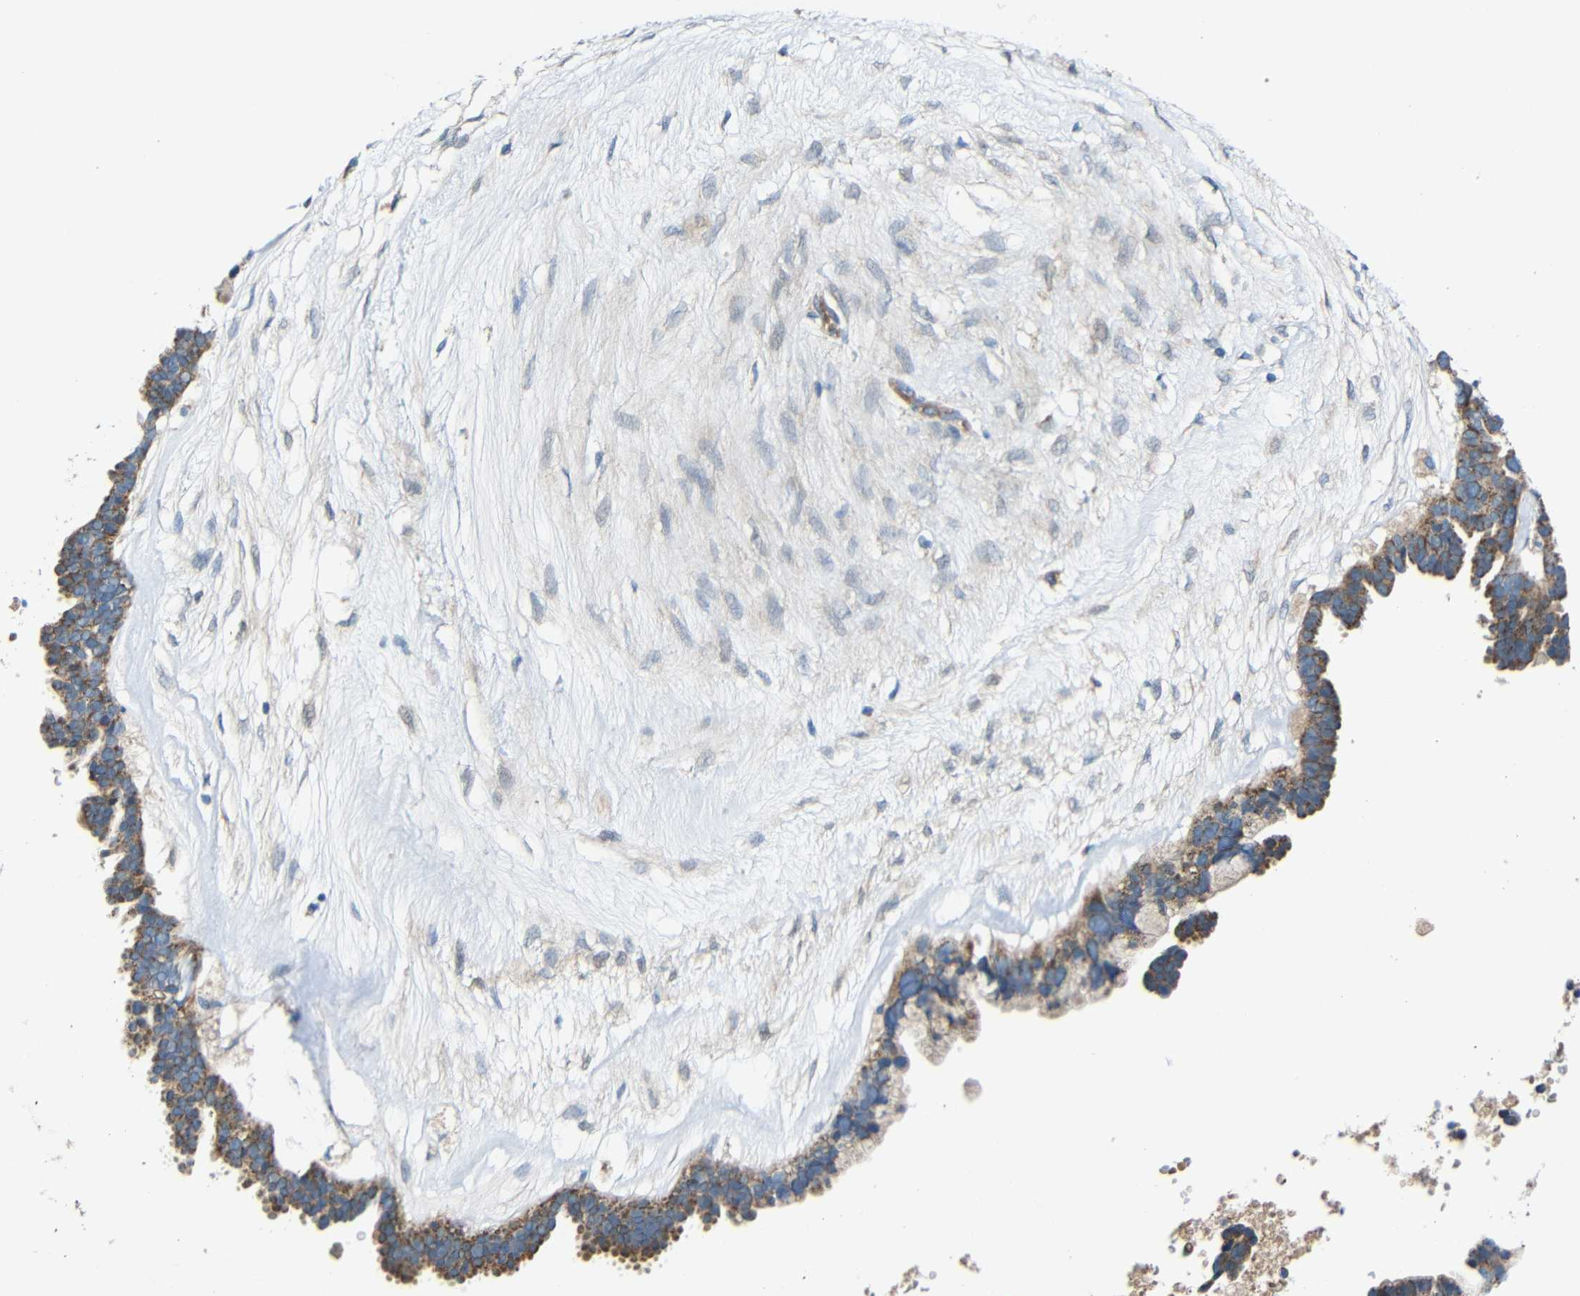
{"staining": {"intensity": "moderate", "quantity": ">75%", "location": "cytoplasmic/membranous"}, "tissue": "ovarian cancer", "cell_type": "Tumor cells", "image_type": "cancer", "snomed": [{"axis": "morphology", "description": "Cystadenocarcinoma, serous, NOS"}, {"axis": "topography", "description": "Ovary"}], "caption": "A brown stain shows moderate cytoplasmic/membranous expression of a protein in ovarian serous cystadenocarcinoma tumor cells.", "gene": "TMEM25", "patient": {"sex": "female", "age": 56}}